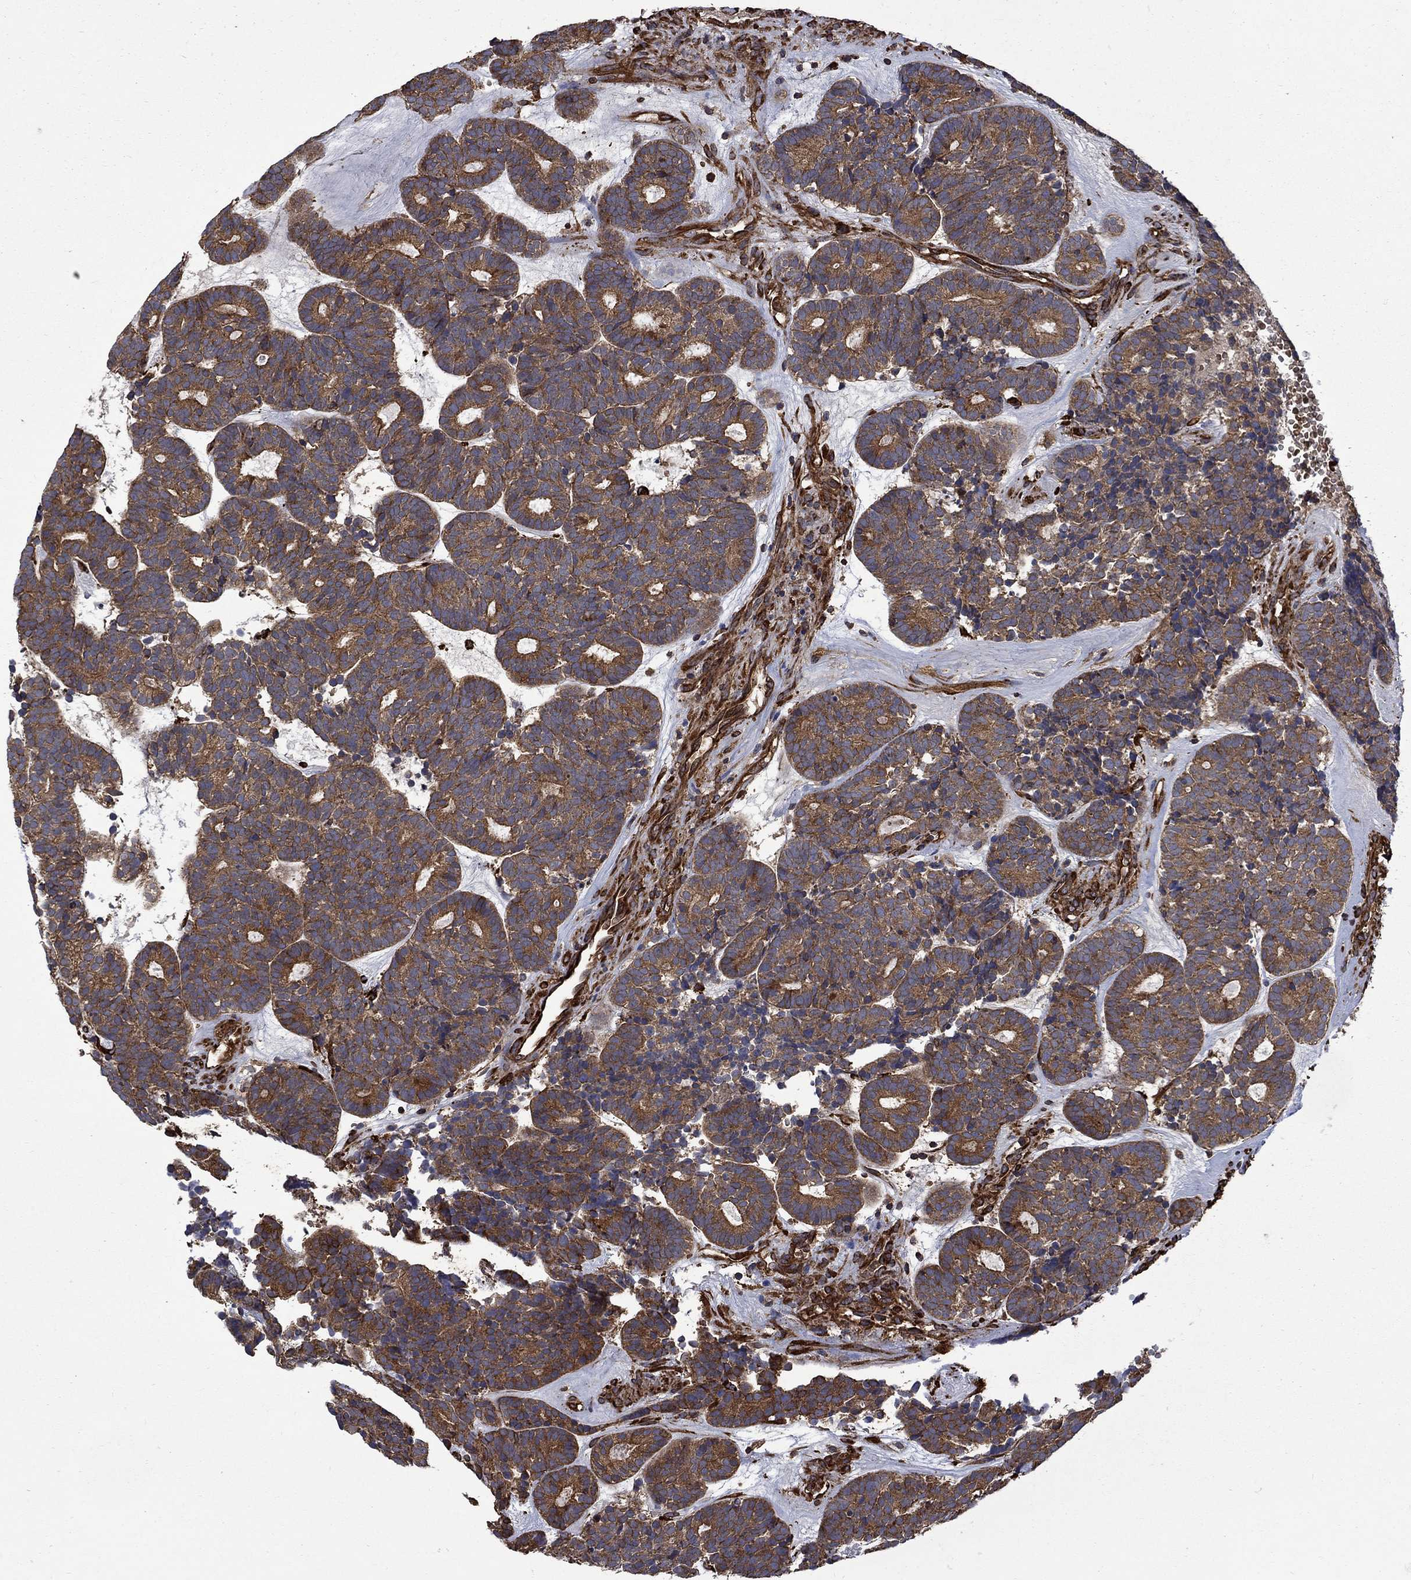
{"staining": {"intensity": "moderate", "quantity": "25%-75%", "location": "cytoplasmic/membranous"}, "tissue": "head and neck cancer", "cell_type": "Tumor cells", "image_type": "cancer", "snomed": [{"axis": "morphology", "description": "Adenocarcinoma, NOS"}, {"axis": "topography", "description": "Head-Neck"}], "caption": "Protein expression analysis of human head and neck cancer reveals moderate cytoplasmic/membranous positivity in approximately 25%-75% of tumor cells.", "gene": "CUTC", "patient": {"sex": "female", "age": 81}}